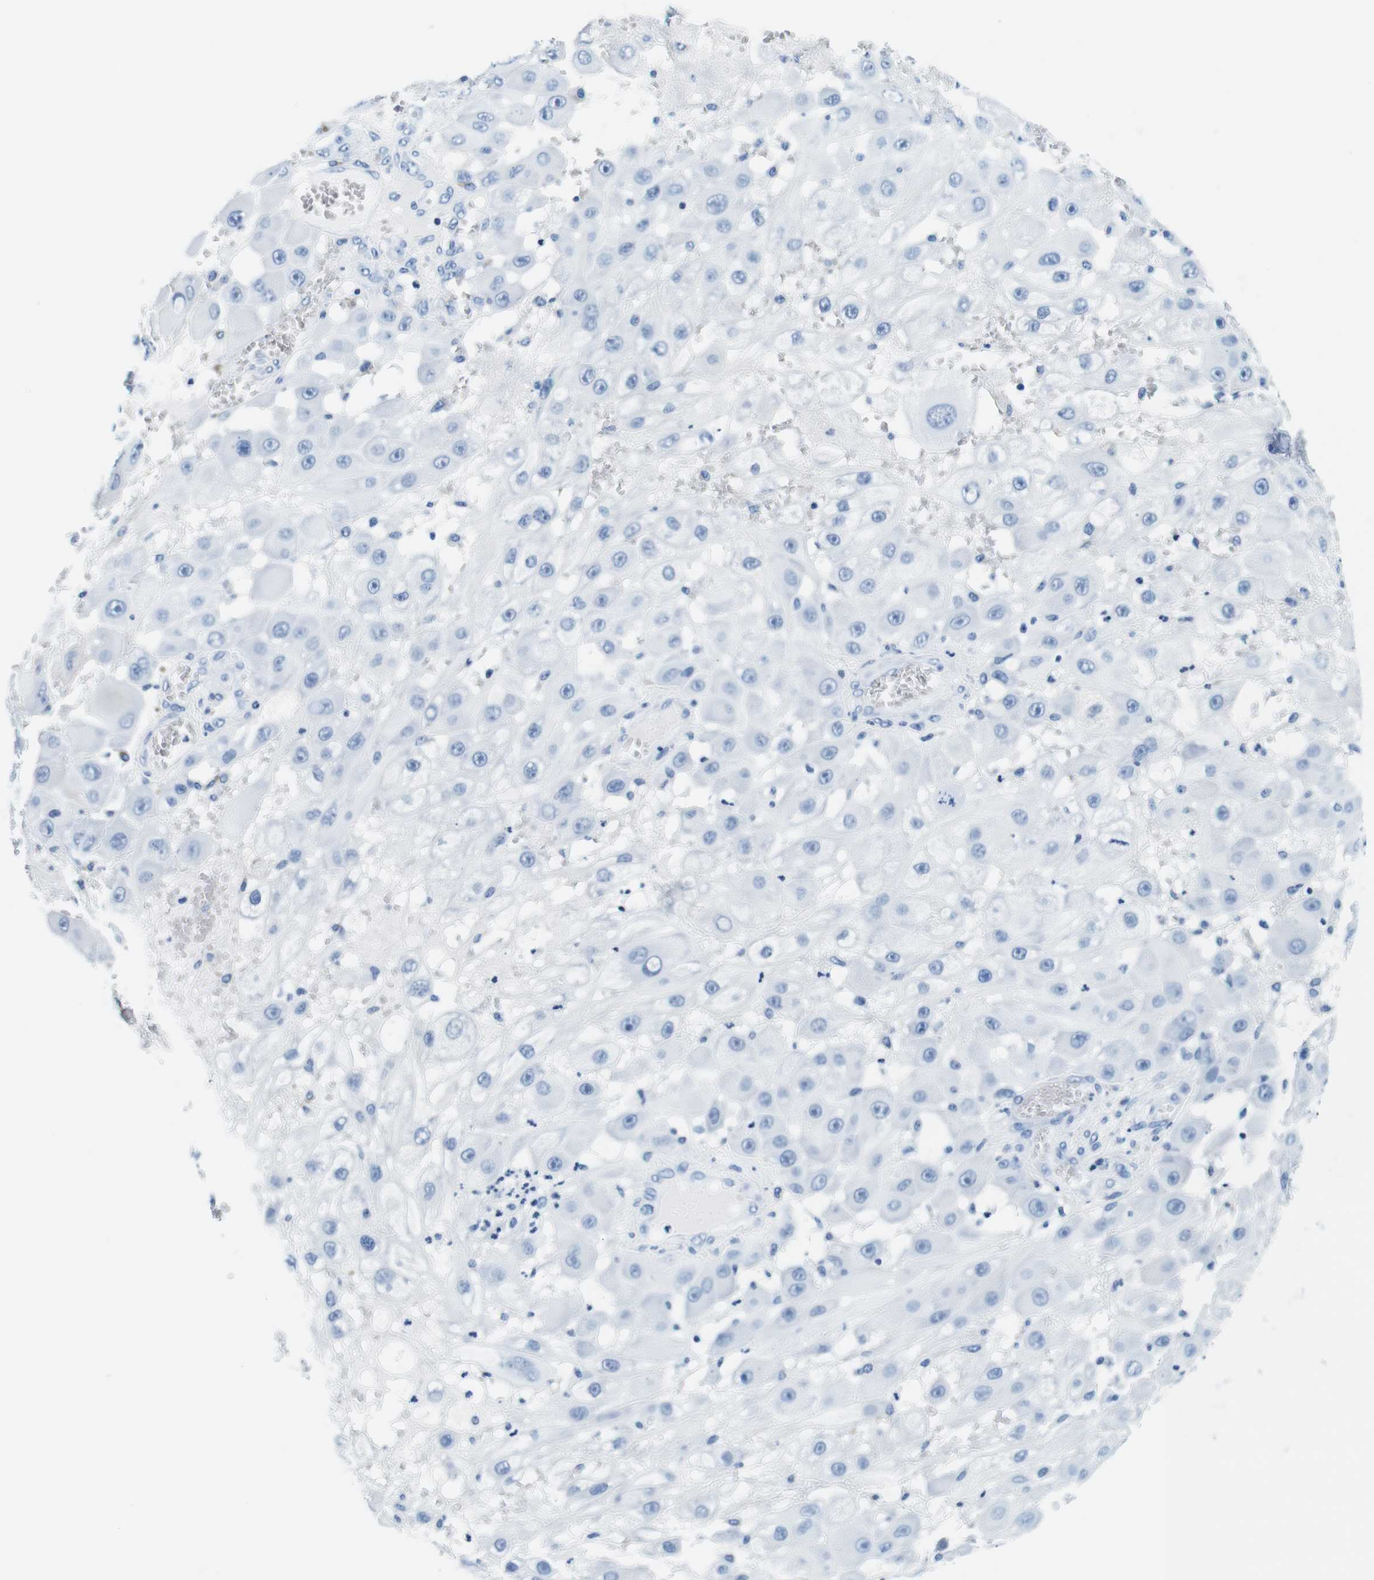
{"staining": {"intensity": "negative", "quantity": "none", "location": "none"}, "tissue": "melanoma", "cell_type": "Tumor cells", "image_type": "cancer", "snomed": [{"axis": "morphology", "description": "Malignant melanoma, NOS"}, {"axis": "topography", "description": "Skin"}], "caption": "Immunohistochemistry (IHC) histopathology image of neoplastic tissue: malignant melanoma stained with DAB reveals no significant protein staining in tumor cells.", "gene": "ELANE", "patient": {"sex": "female", "age": 81}}